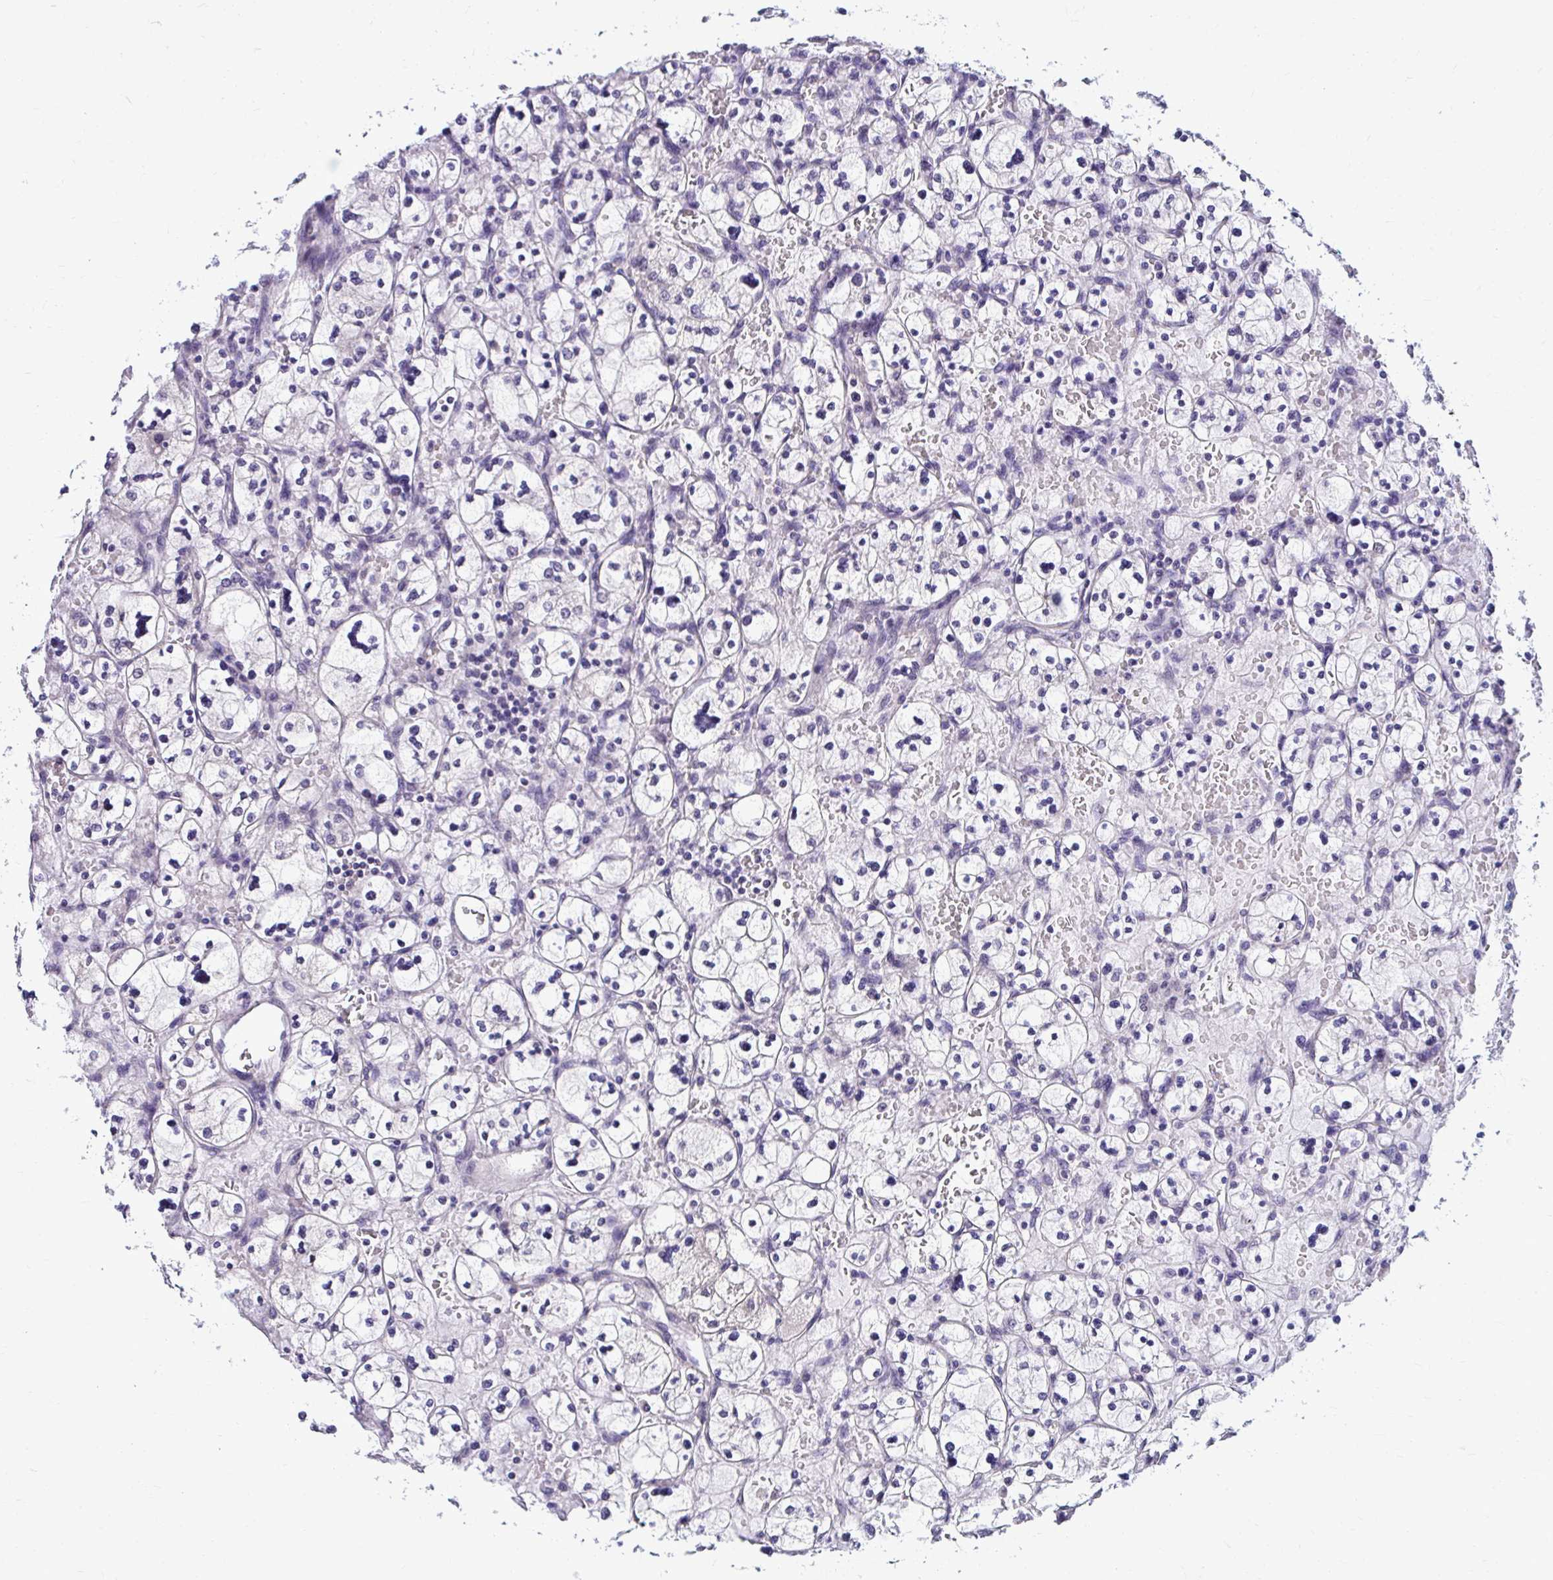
{"staining": {"intensity": "negative", "quantity": "none", "location": "none"}, "tissue": "renal cancer", "cell_type": "Tumor cells", "image_type": "cancer", "snomed": [{"axis": "morphology", "description": "Adenocarcinoma, NOS"}, {"axis": "topography", "description": "Kidney"}], "caption": "This is an immunohistochemistry image of renal adenocarcinoma. There is no expression in tumor cells.", "gene": "PSMD3", "patient": {"sex": "female", "age": 83}}